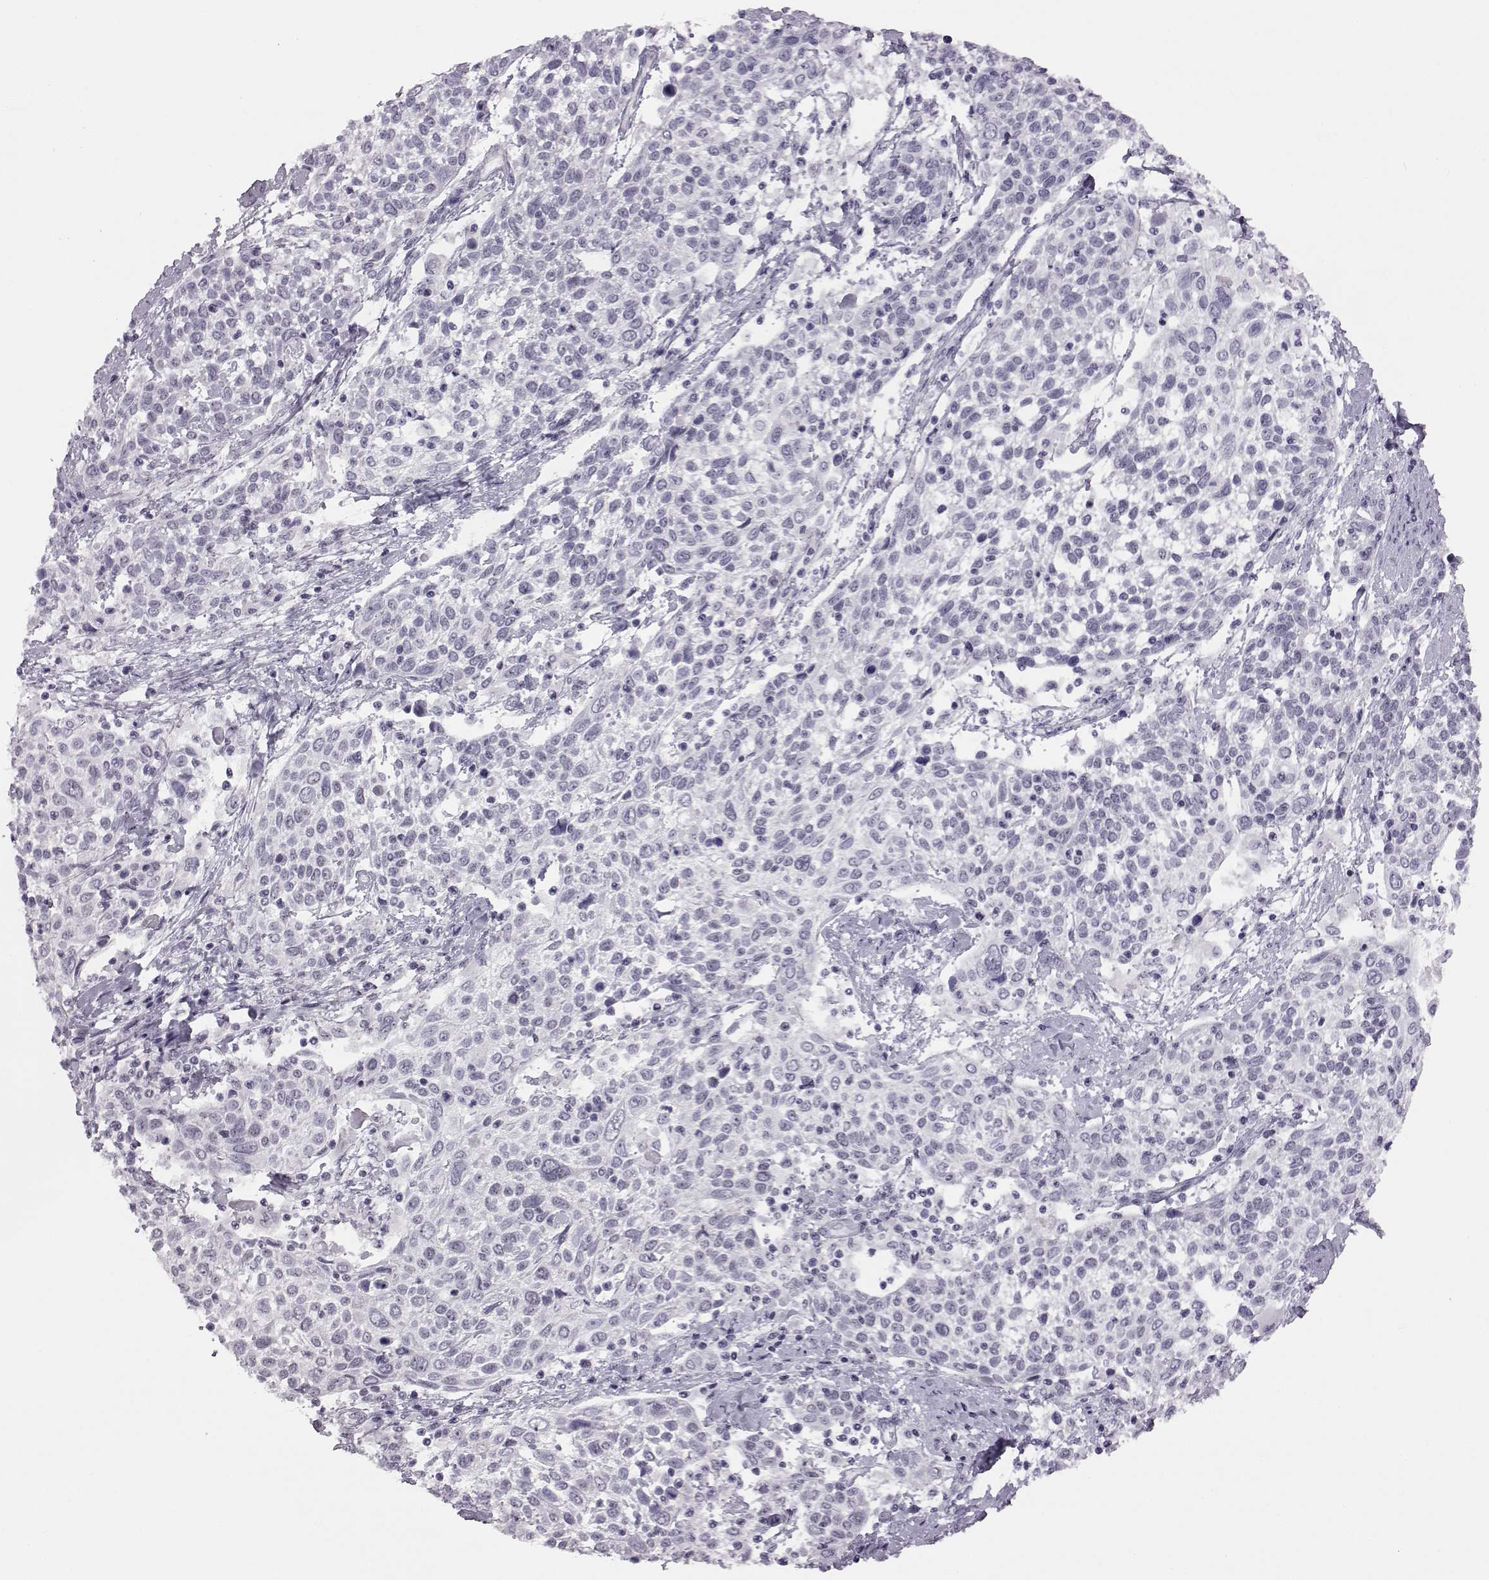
{"staining": {"intensity": "negative", "quantity": "none", "location": "none"}, "tissue": "cervical cancer", "cell_type": "Tumor cells", "image_type": "cancer", "snomed": [{"axis": "morphology", "description": "Squamous cell carcinoma, NOS"}, {"axis": "topography", "description": "Cervix"}], "caption": "DAB immunohistochemical staining of human squamous cell carcinoma (cervical) displays no significant staining in tumor cells.", "gene": "ADGRG2", "patient": {"sex": "female", "age": 61}}